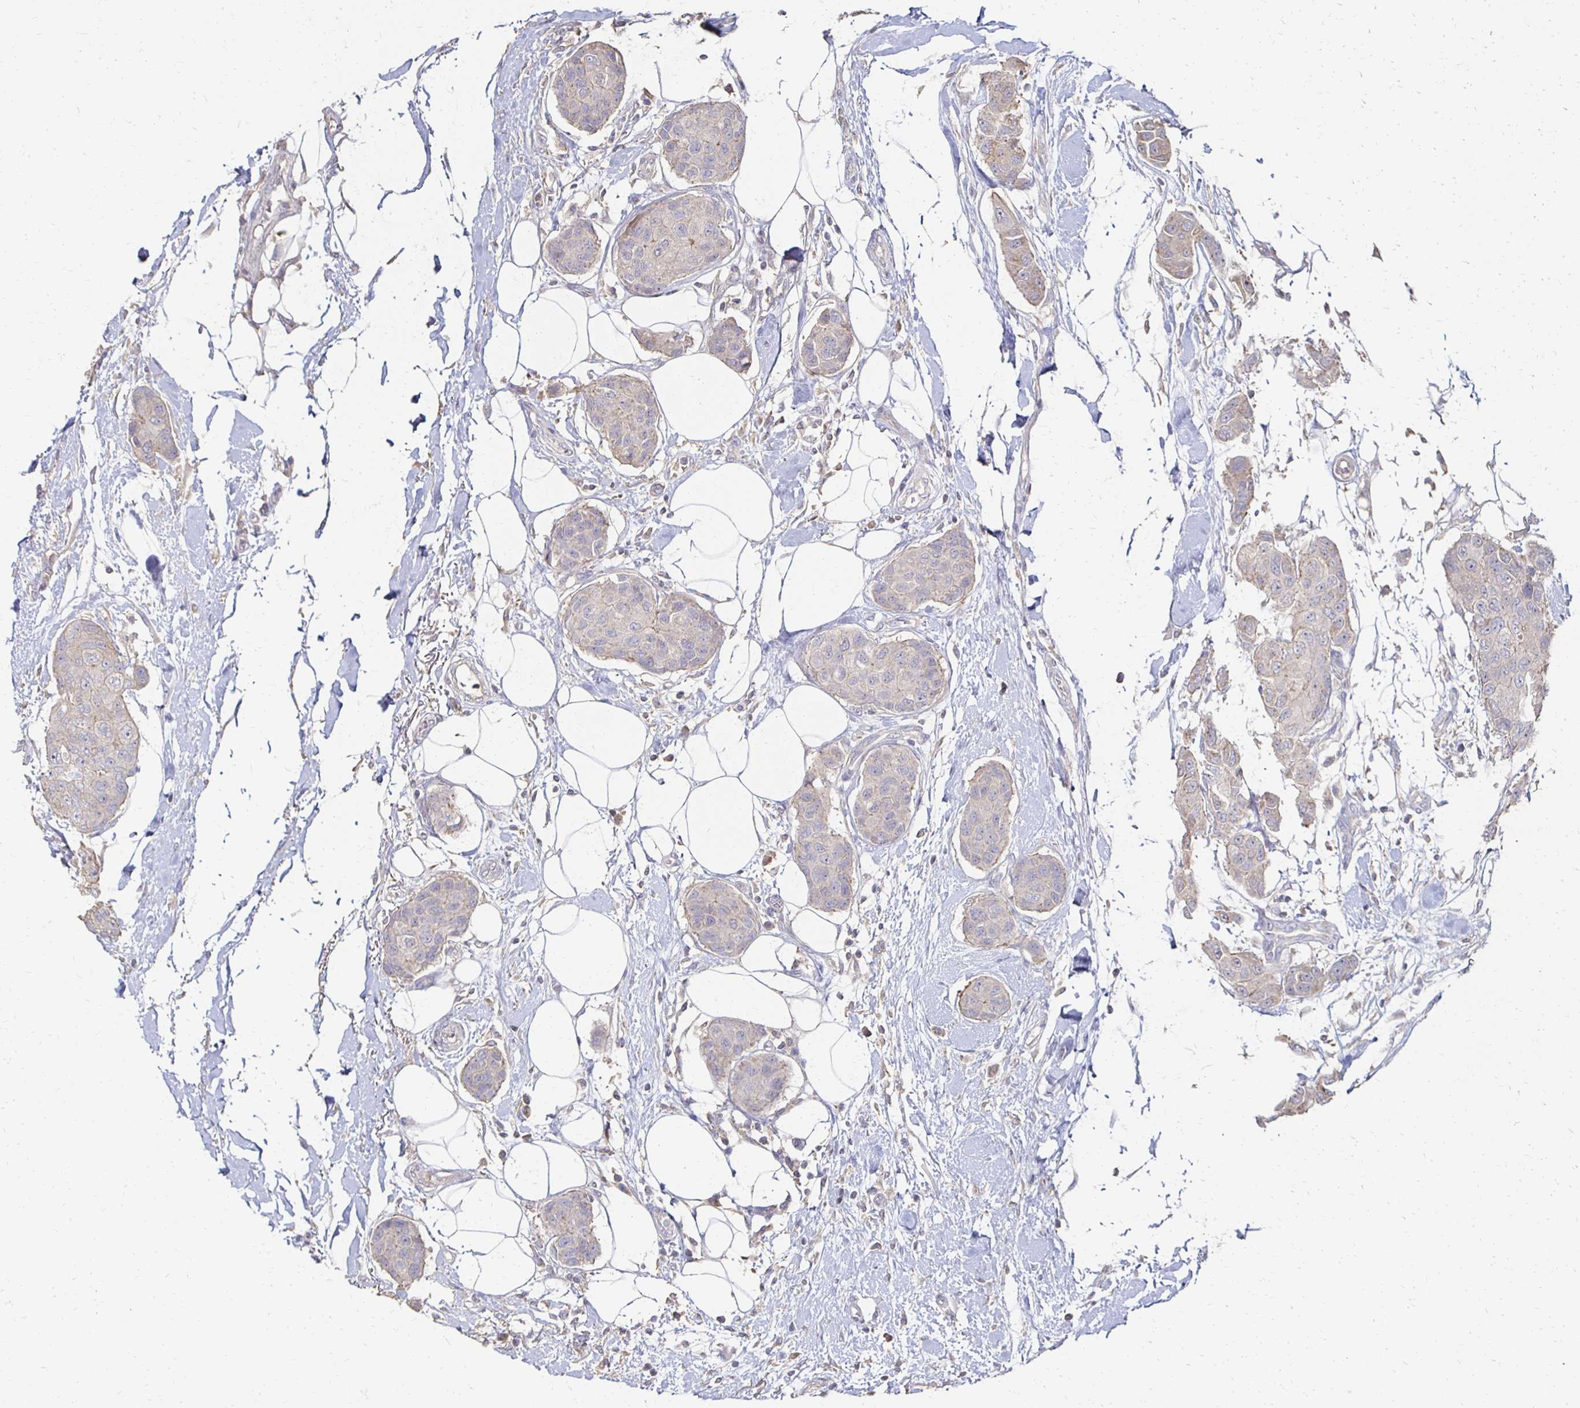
{"staining": {"intensity": "weak", "quantity": "<25%", "location": "cytoplasmic/membranous"}, "tissue": "breast cancer", "cell_type": "Tumor cells", "image_type": "cancer", "snomed": [{"axis": "morphology", "description": "Duct carcinoma"}, {"axis": "topography", "description": "Breast"}, {"axis": "topography", "description": "Lymph node"}], "caption": "Tumor cells show no significant expression in breast infiltrating ductal carcinoma.", "gene": "ZNF727", "patient": {"sex": "female", "age": 80}}